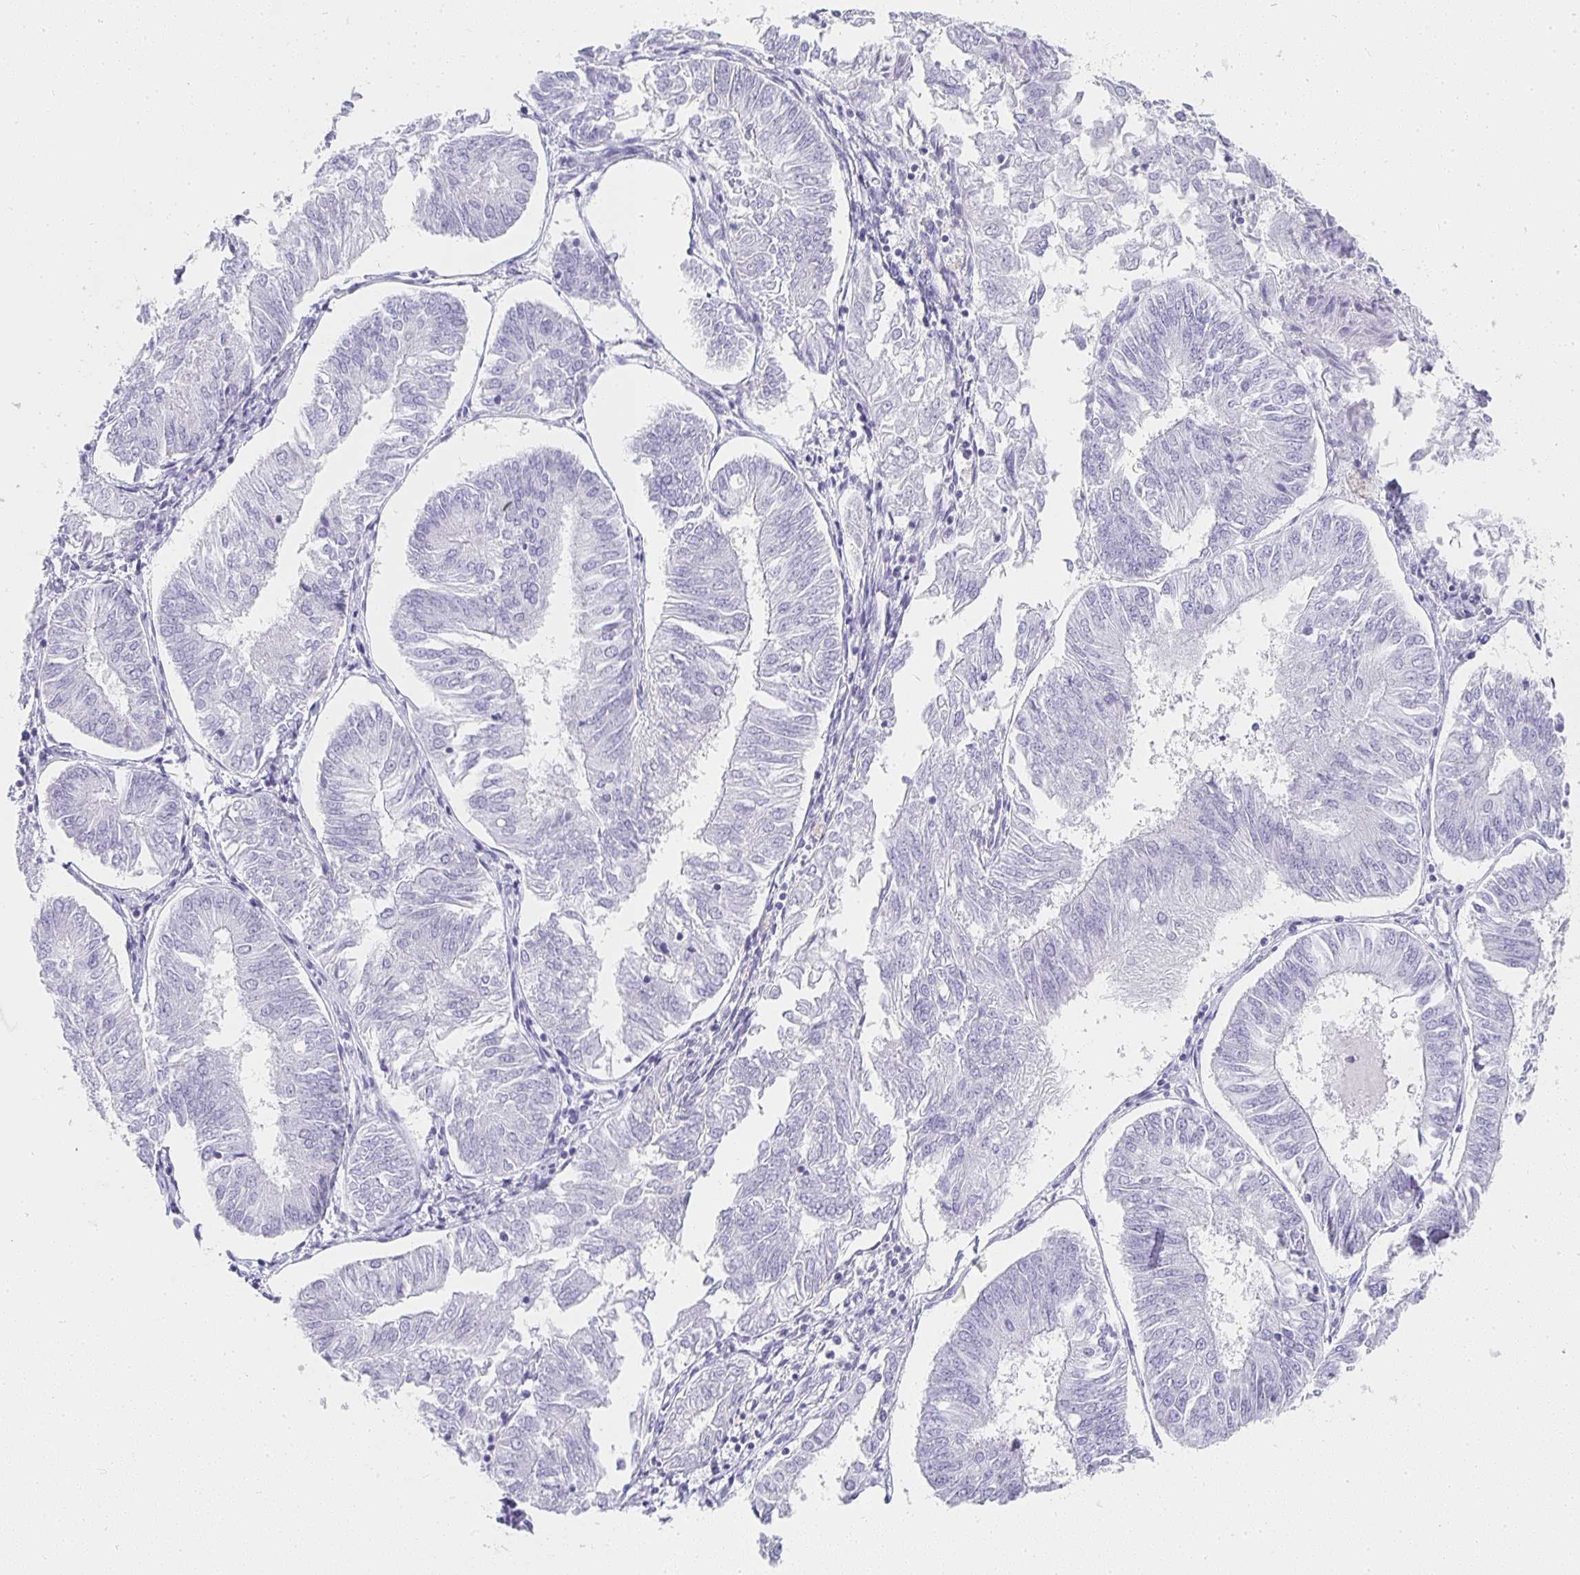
{"staining": {"intensity": "negative", "quantity": "none", "location": "none"}, "tissue": "endometrial cancer", "cell_type": "Tumor cells", "image_type": "cancer", "snomed": [{"axis": "morphology", "description": "Adenocarcinoma, NOS"}, {"axis": "topography", "description": "Endometrium"}], "caption": "Adenocarcinoma (endometrial) was stained to show a protein in brown. There is no significant positivity in tumor cells.", "gene": "TPSD1", "patient": {"sex": "female", "age": 58}}